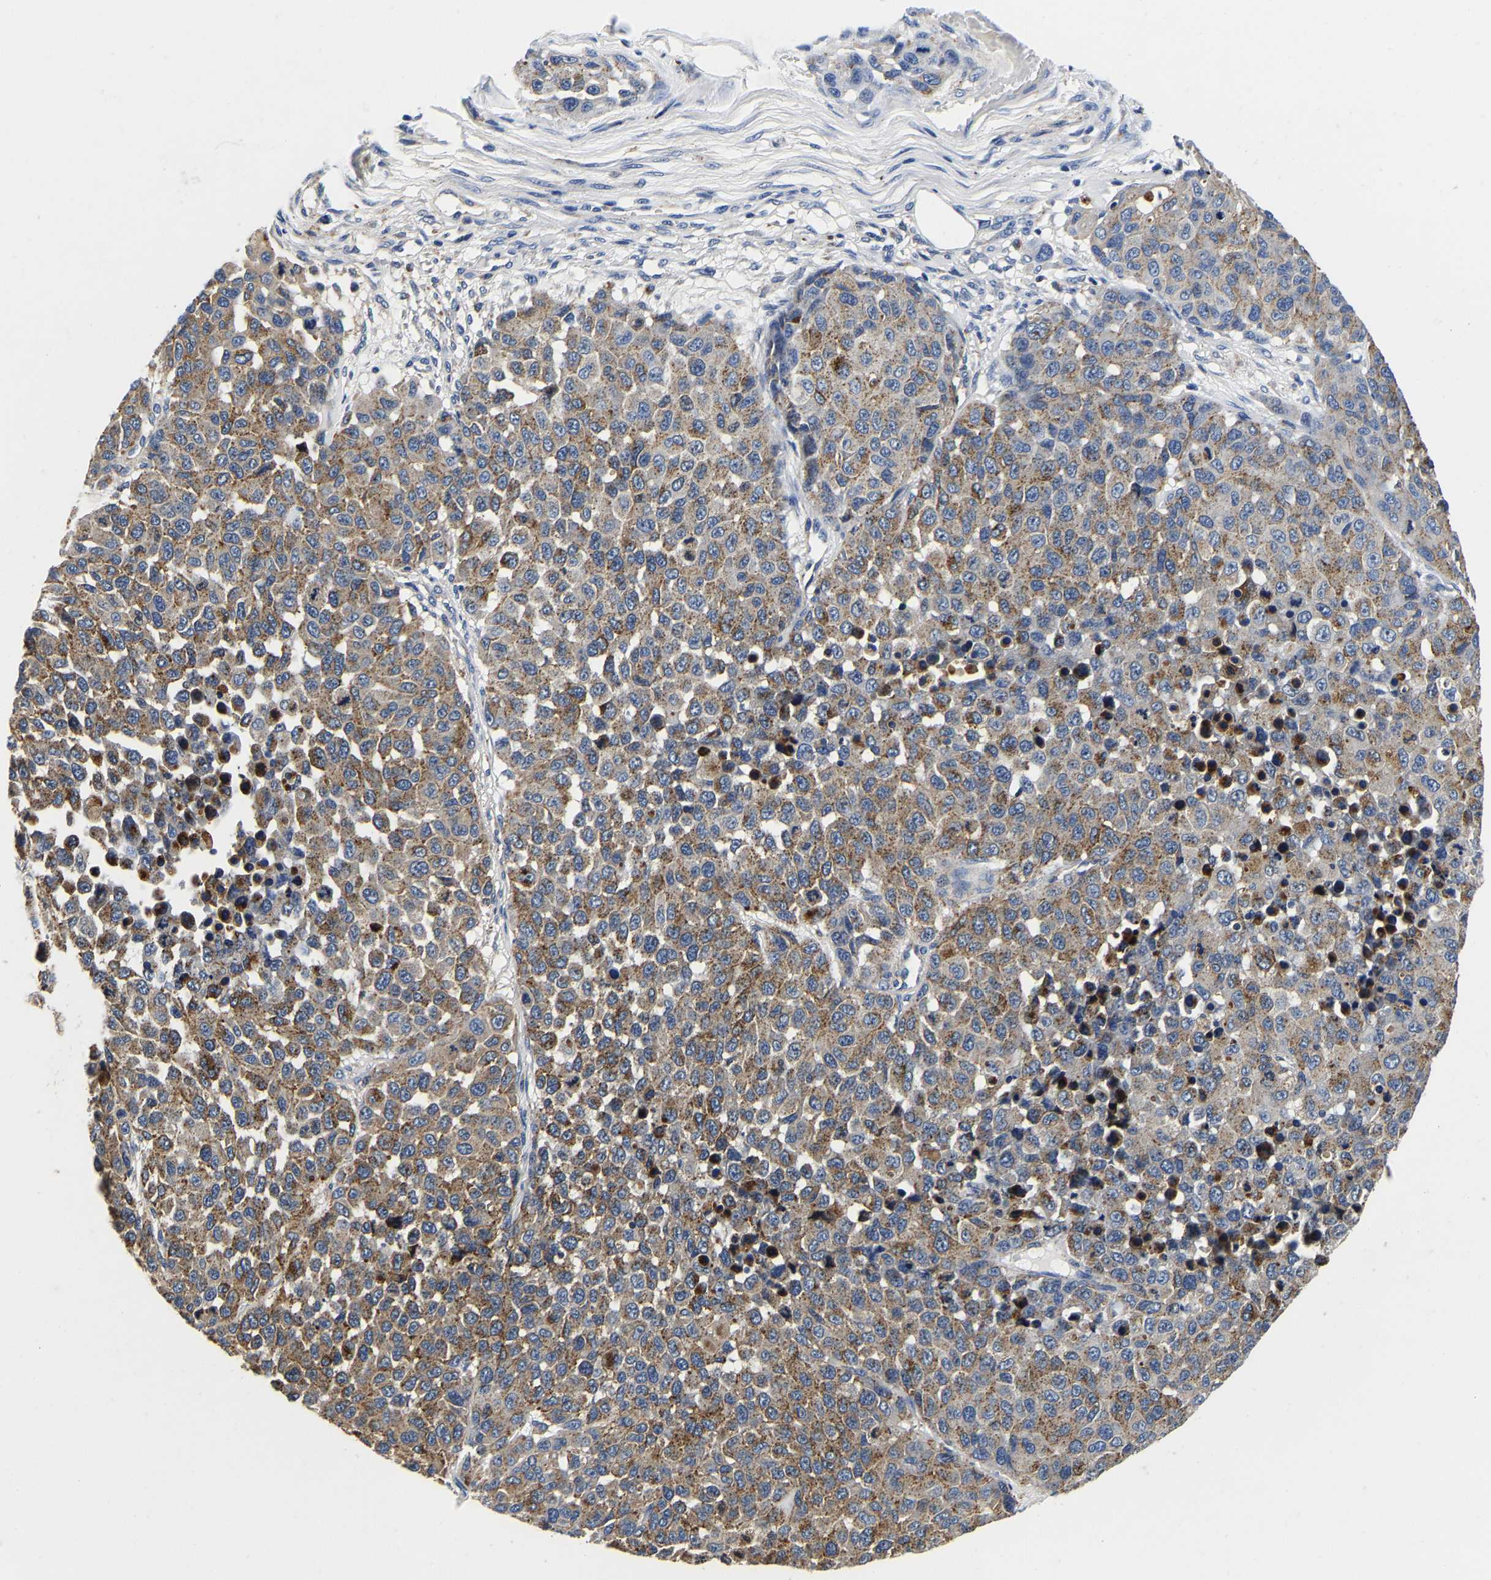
{"staining": {"intensity": "moderate", "quantity": ">75%", "location": "cytoplasmic/membranous"}, "tissue": "melanoma", "cell_type": "Tumor cells", "image_type": "cancer", "snomed": [{"axis": "morphology", "description": "Malignant melanoma, NOS"}, {"axis": "topography", "description": "Skin"}], "caption": "Immunohistochemical staining of malignant melanoma demonstrates medium levels of moderate cytoplasmic/membranous expression in about >75% of tumor cells. The protein of interest is shown in brown color, while the nuclei are stained blue.", "gene": "GRN", "patient": {"sex": "male", "age": 62}}